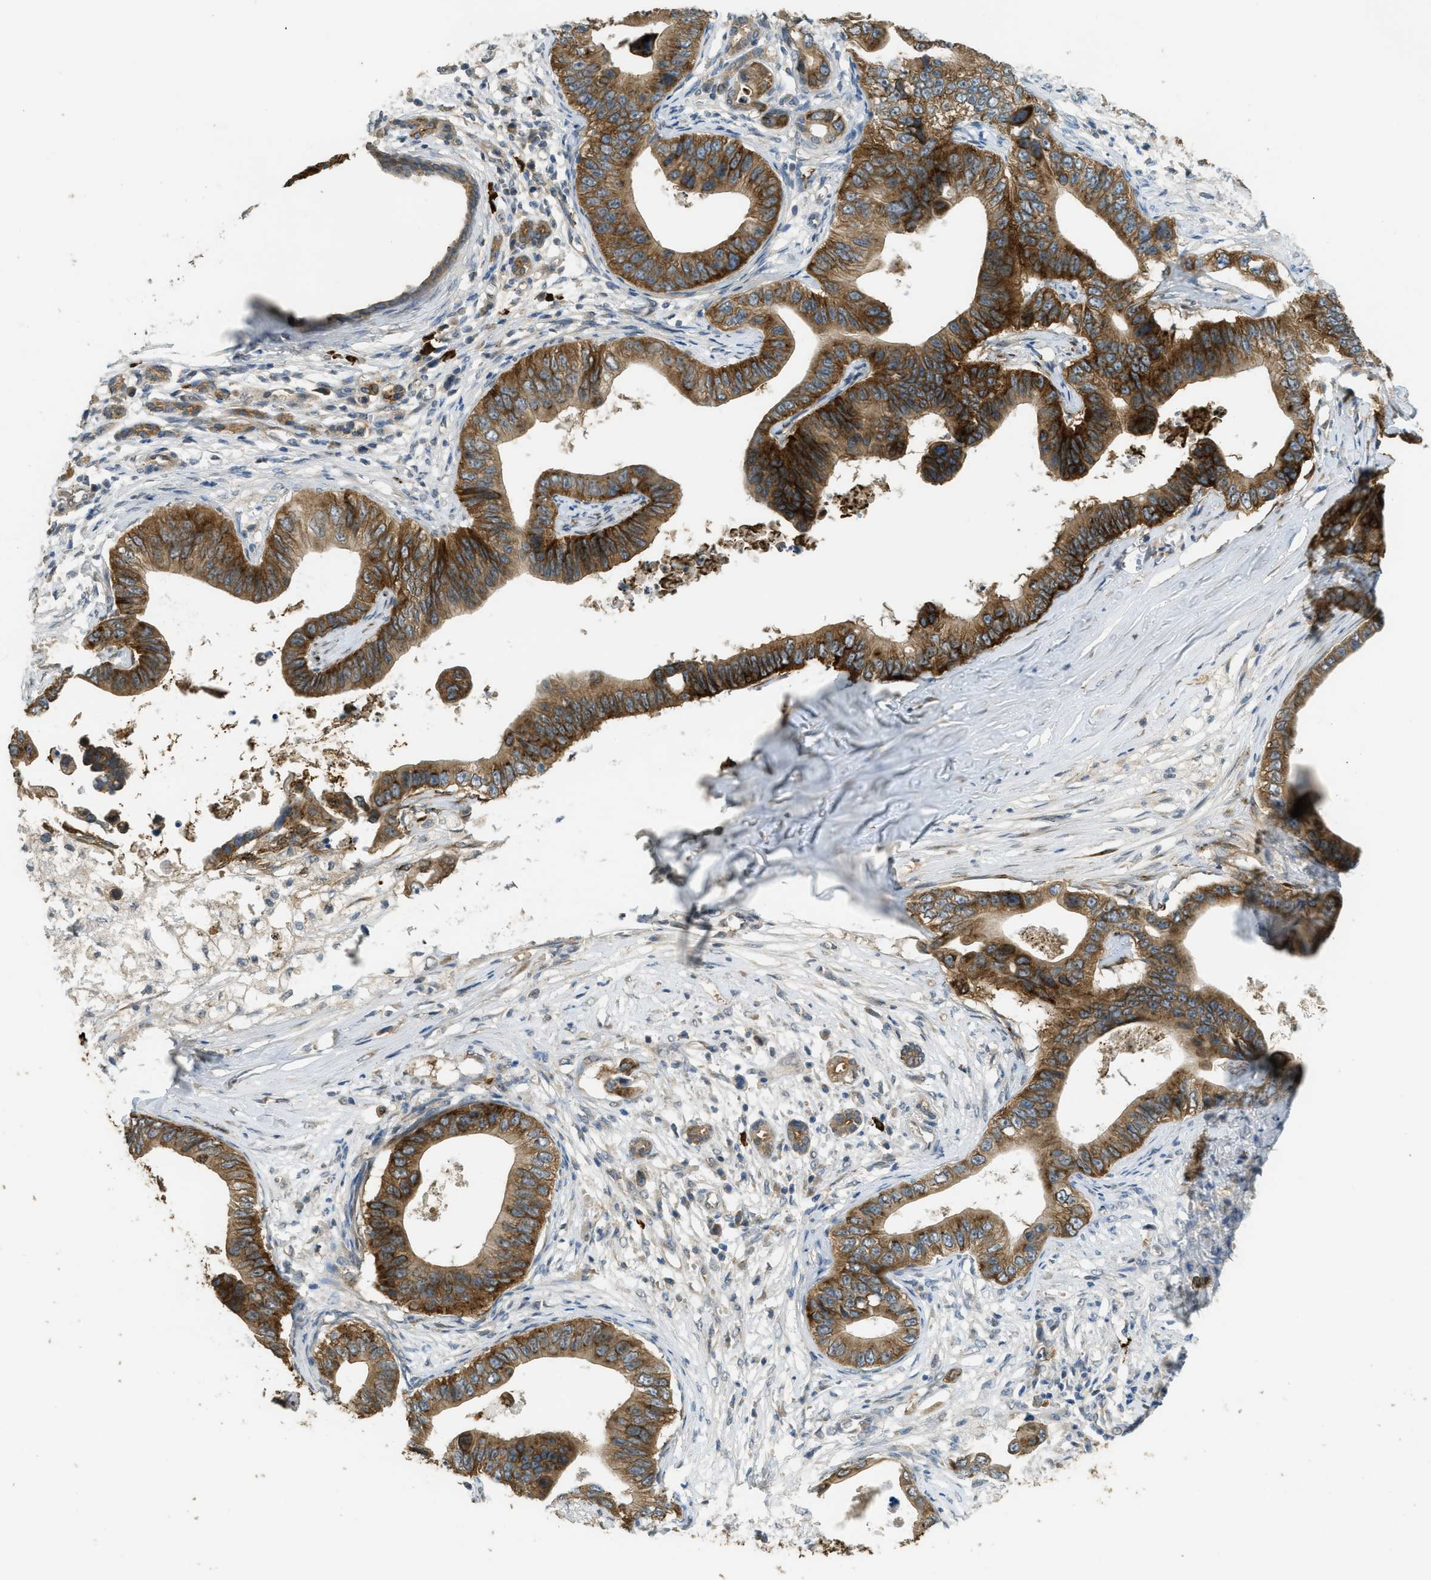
{"staining": {"intensity": "strong", "quantity": ">75%", "location": "cytoplasmic/membranous"}, "tissue": "pancreatic cancer", "cell_type": "Tumor cells", "image_type": "cancer", "snomed": [{"axis": "morphology", "description": "Adenocarcinoma, NOS"}, {"axis": "topography", "description": "Pancreas"}], "caption": "About >75% of tumor cells in pancreatic cancer exhibit strong cytoplasmic/membranous protein positivity as visualized by brown immunohistochemical staining.", "gene": "IGF2BP2", "patient": {"sex": "male", "age": 77}}